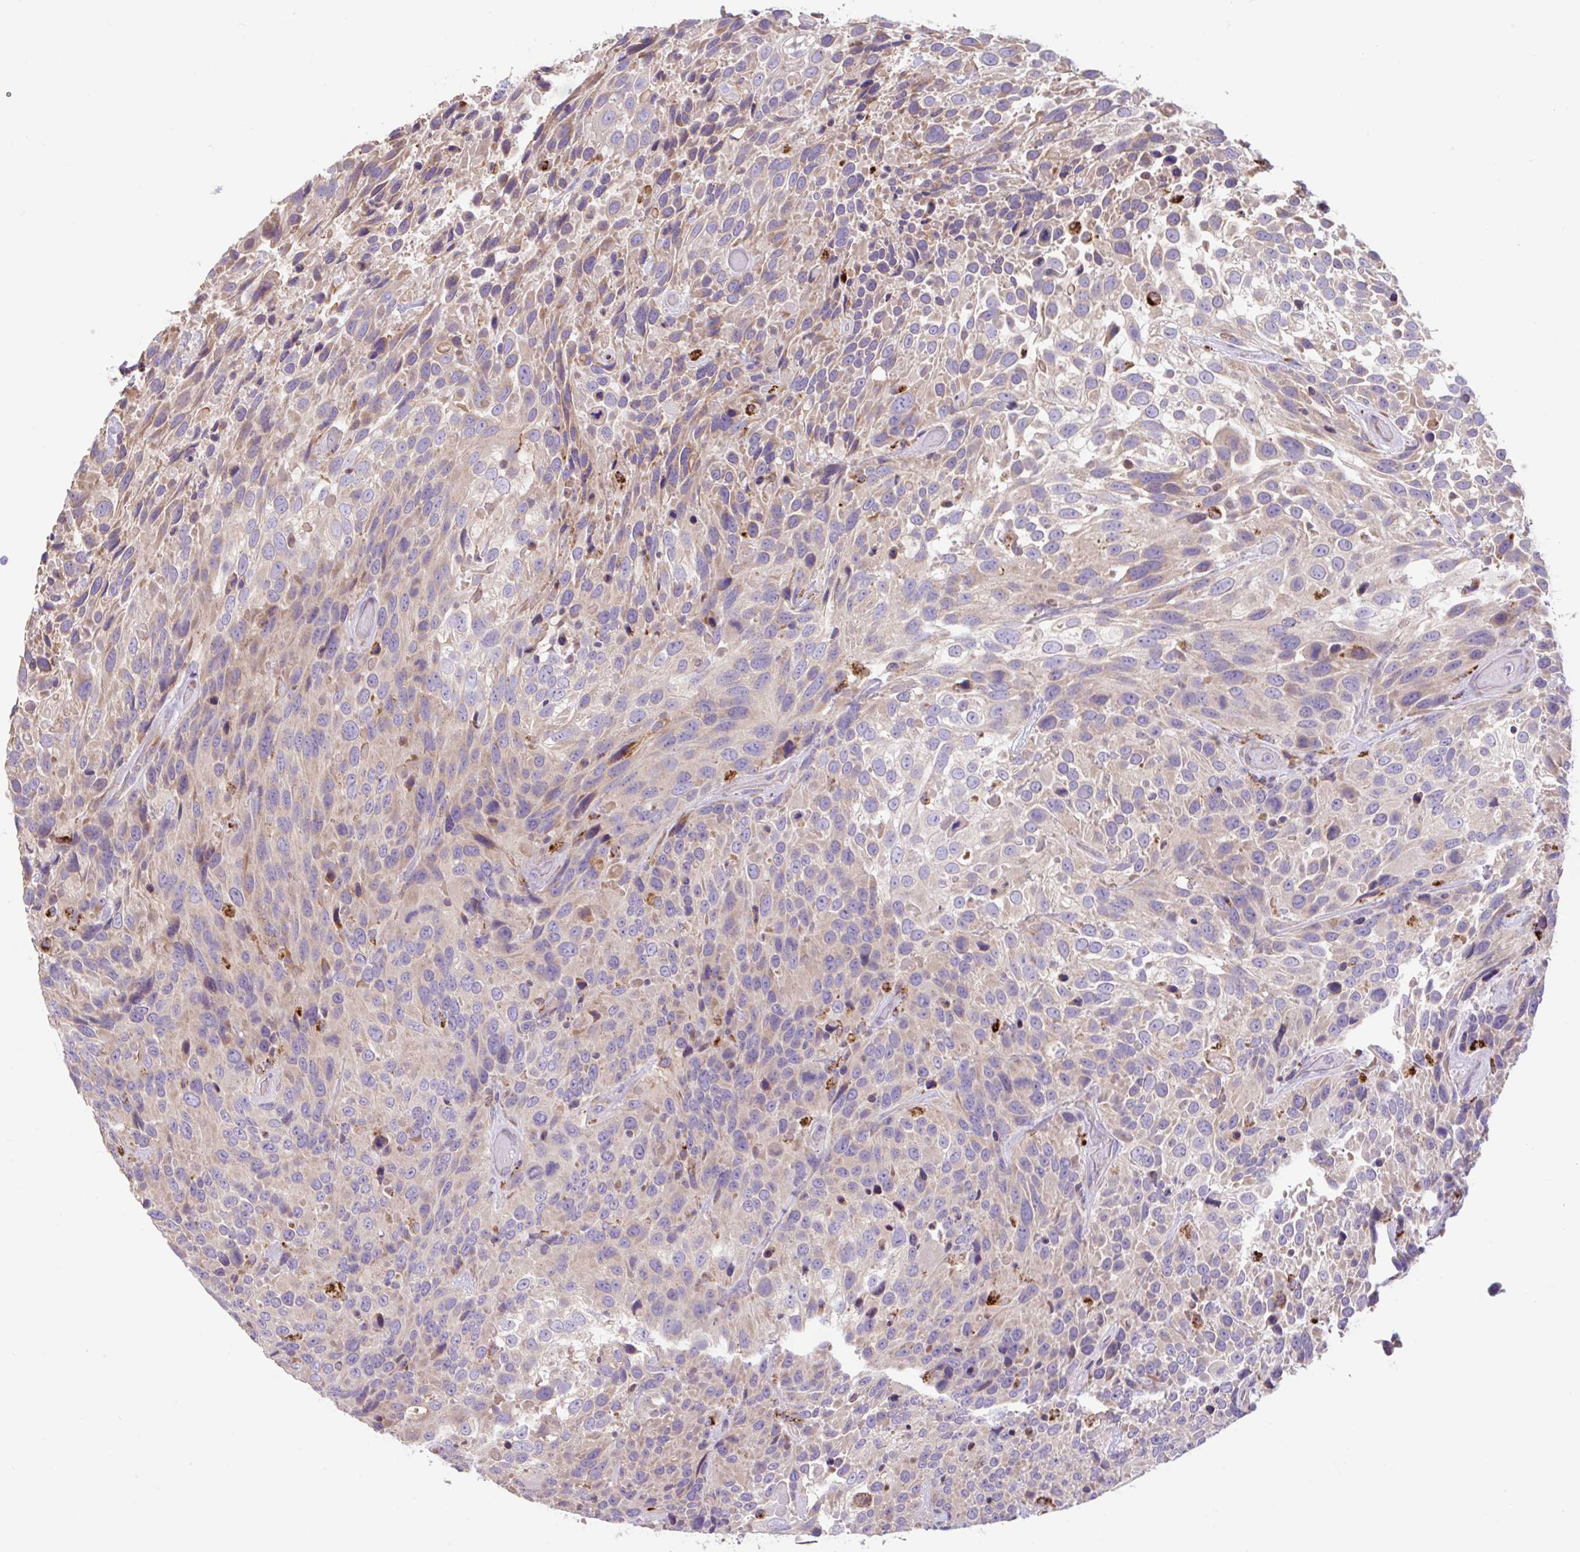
{"staining": {"intensity": "weak", "quantity": "<25%", "location": "cytoplasmic/membranous"}, "tissue": "urothelial cancer", "cell_type": "Tumor cells", "image_type": "cancer", "snomed": [{"axis": "morphology", "description": "Urothelial carcinoma, High grade"}, {"axis": "topography", "description": "Urinary bladder"}], "caption": "Photomicrograph shows no significant protein staining in tumor cells of urothelial carcinoma (high-grade).", "gene": "RALBP1", "patient": {"sex": "female", "age": 70}}